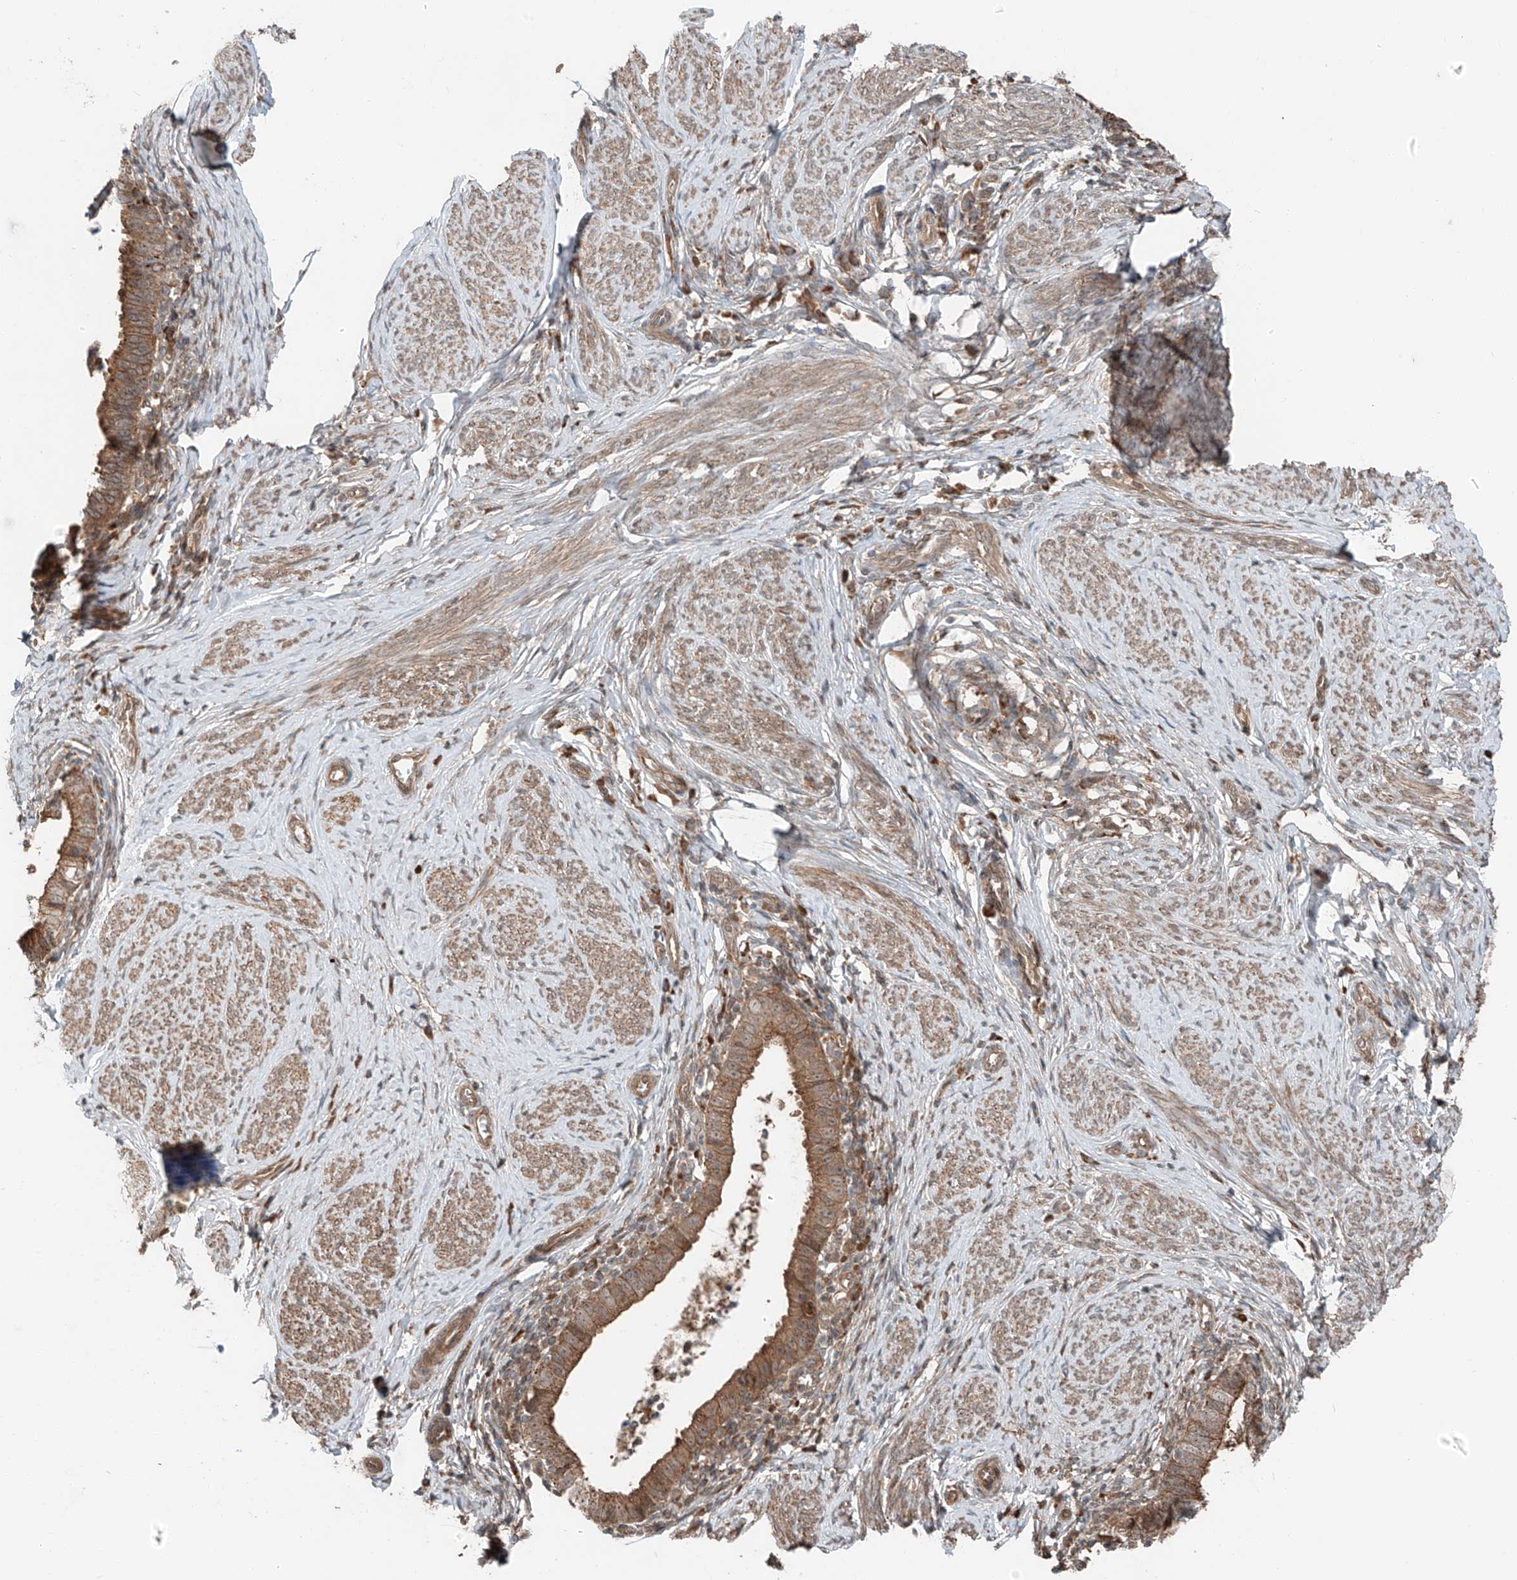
{"staining": {"intensity": "moderate", "quantity": ">75%", "location": "cytoplasmic/membranous"}, "tissue": "cervical cancer", "cell_type": "Tumor cells", "image_type": "cancer", "snomed": [{"axis": "morphology", "description": "Adenocarcinoma, NOS"}, {"axis": "topography", "description": "Cervix"}], "caption": "A high-resolution micrograph shows immunohistochemistry staining of cervical cancer, which shows moderate cytoplasmic/membranous staining in about >75% of tumor cells.", "gene": "CEP162", "patient": {"sex": "female", "age": 36}}